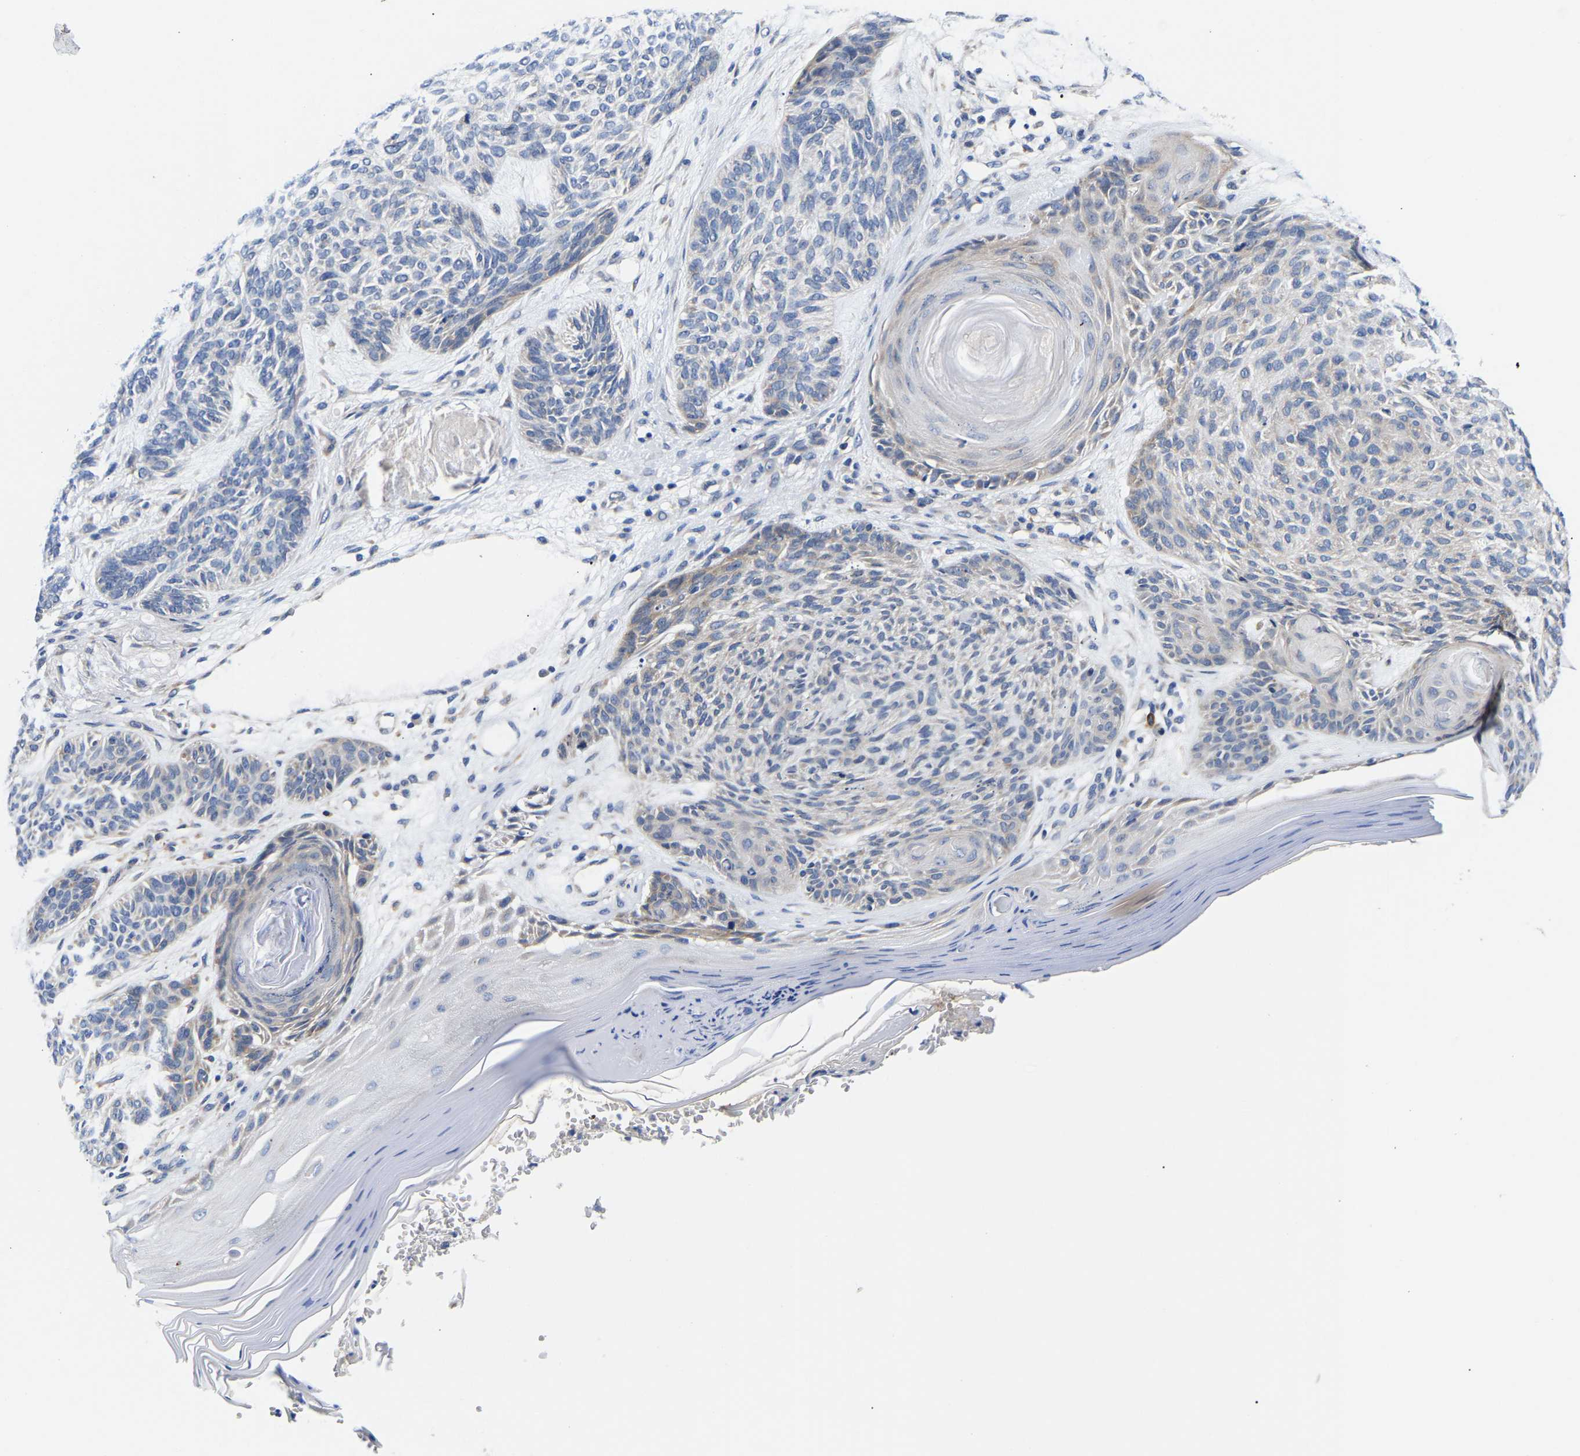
{"staining": {"intensity": "weak", "quantity": "<25%", "location": "cytoplasmic/membranous"}, "tissue": "skin cancer", "cell_type": "Tumor cells", "image_type": "cancer", "snomed": [{"axis": "morphology", "description": "Basal cell carcinoma"}, {"axis": "topography", "description": "Skin"}], "caption": "Immunohistochemistry image of human skin cancer (basal cell carcinoma) stained for a protein (brown), which demonstrates no staining in tumor cells.", "gene": "RINT1", "patient": {"sex": "male", "age": 55}}